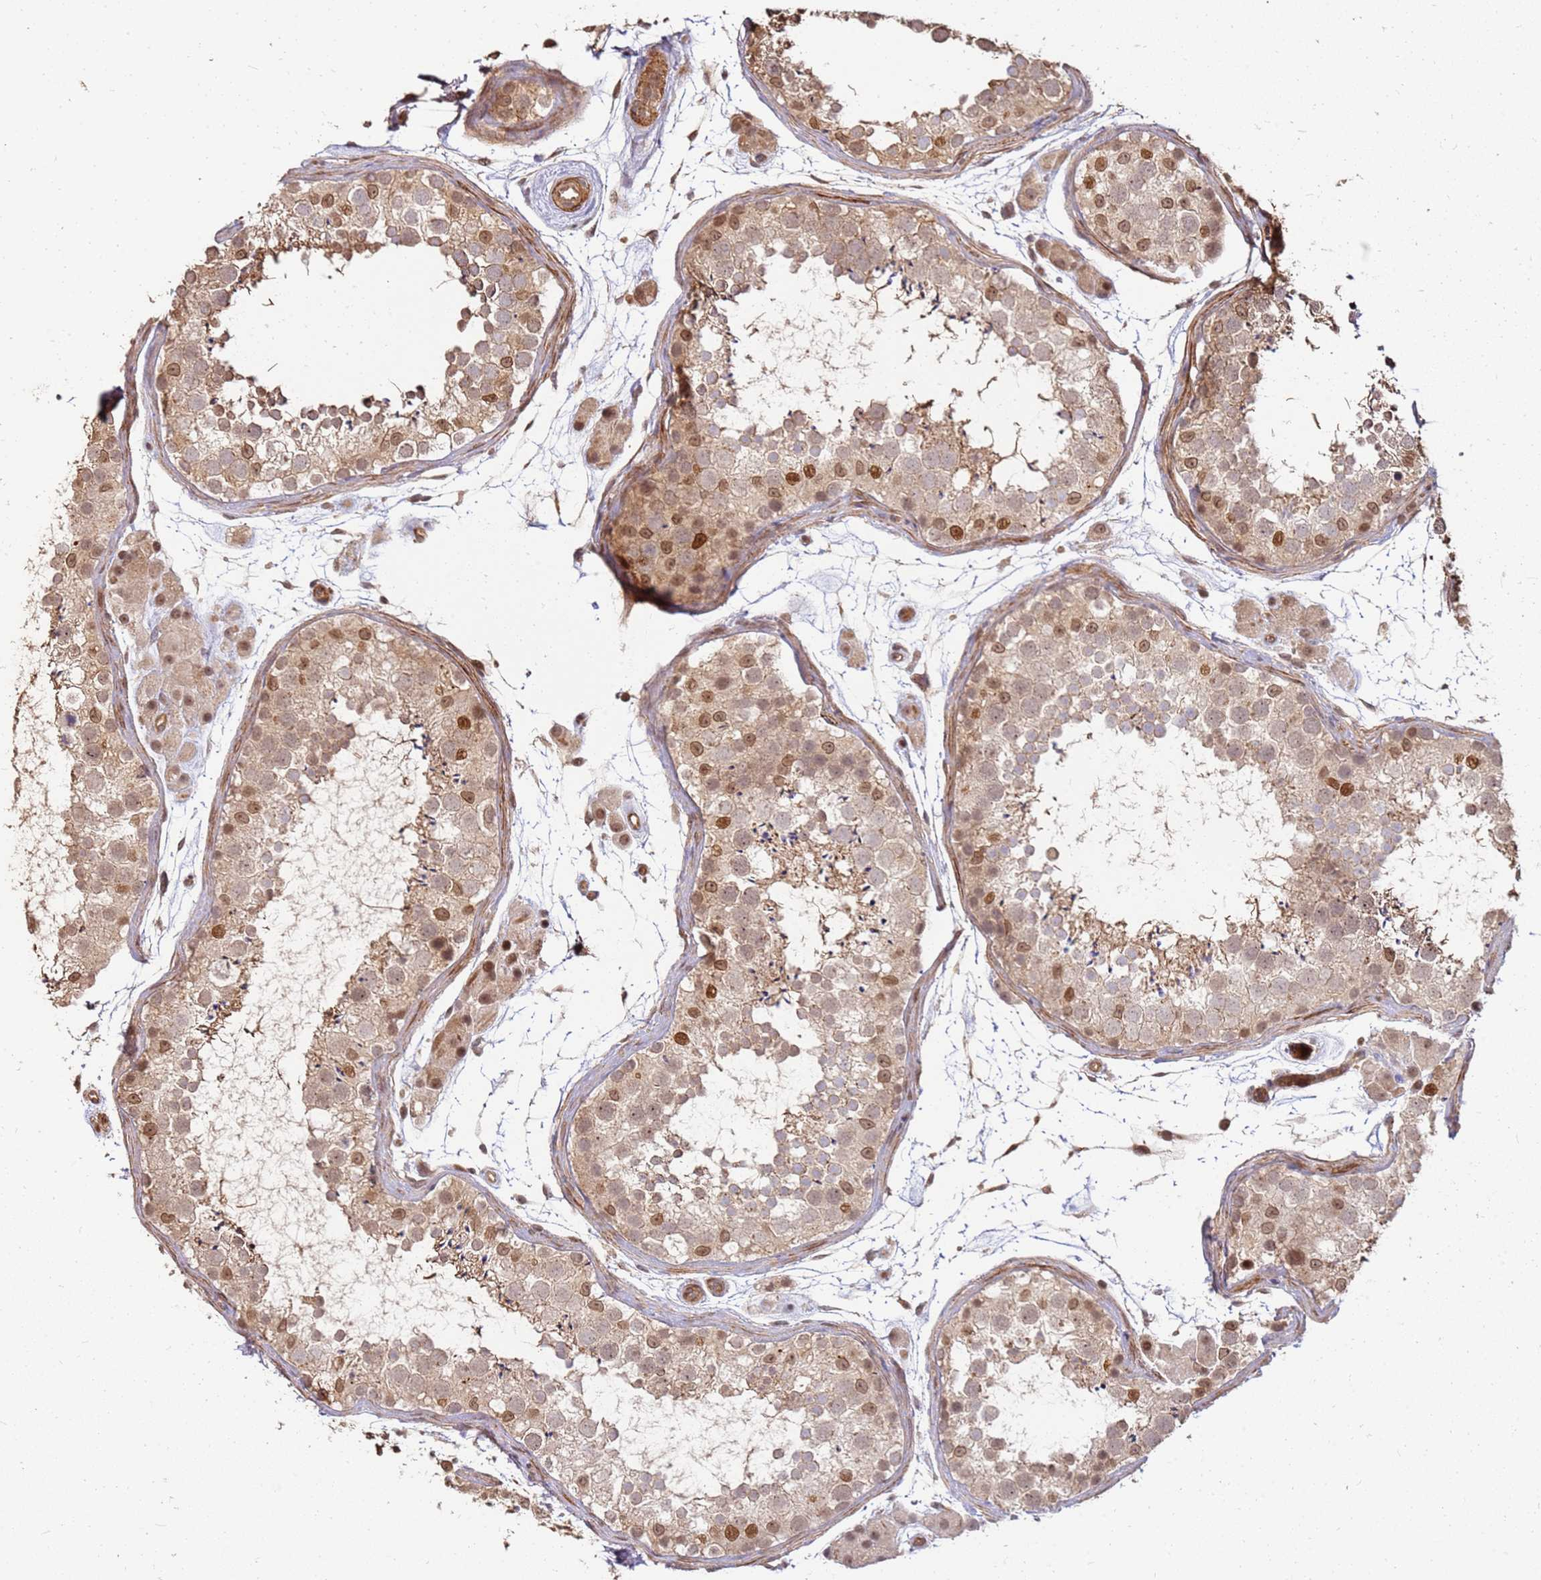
{"staining": {"intensity": "moderate", "quantity": ">75%", "location": "cytoplasmic/membranous,nuclear"}, "tissue": "testis", "cell_type": "Cells in seminiferous ducts", "image_type": "normal", "snomed": [{"axis": "morphology", "description": "Normal tissue, NOS"}, {"axis": "topography", "description": "Testis"}], "caption": "Immunohistochemical staining of normal human testis exhibits moderate cytoplasmic/membranous,nuclear protein expression in about >75% of cells in seminiferous ducts. (DAB = brown stain, brightfield microscopy at high magnification).", "gene": "ST18", "patient": {"sex": "male", "age": 41}}